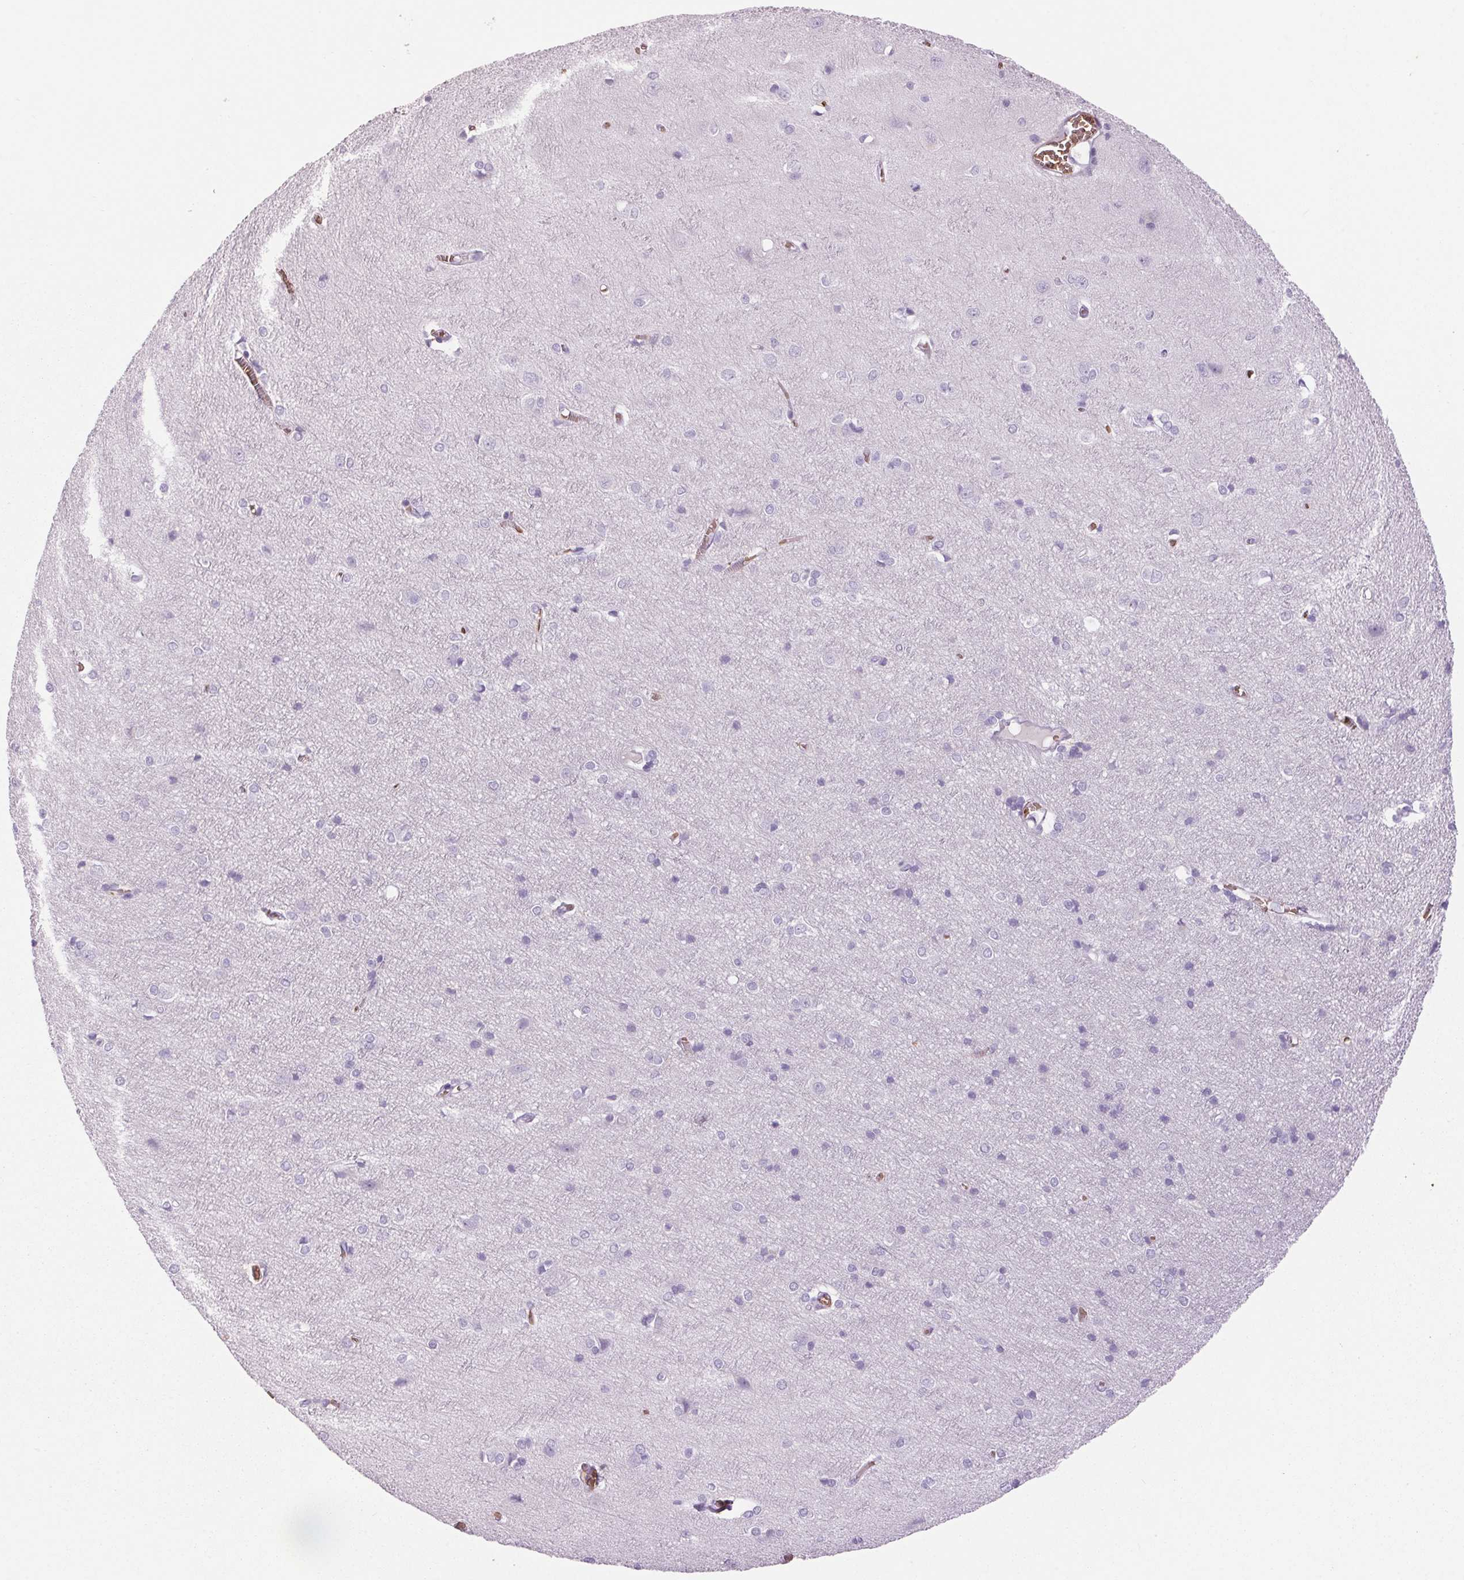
{"staining": {"intensity": "negative", "quantity": "none", "location": "none"}, "tissue": "cerebral cortex", "cell_type": "Endothelial cells", "image_type": "normal", "snomed": [{"axis": "morphology", "description": "Normal tissue, NOS"}, {"axis": "topography", "description": "Cerebral cortex"}], "caption": "The photomicrograph exhibits no staining of endothelial cells in benign cerebral cortex. Nuclei are stained in blue.", "gene": "HBQ1", "patient": {"sex": "male", "age": 37}}